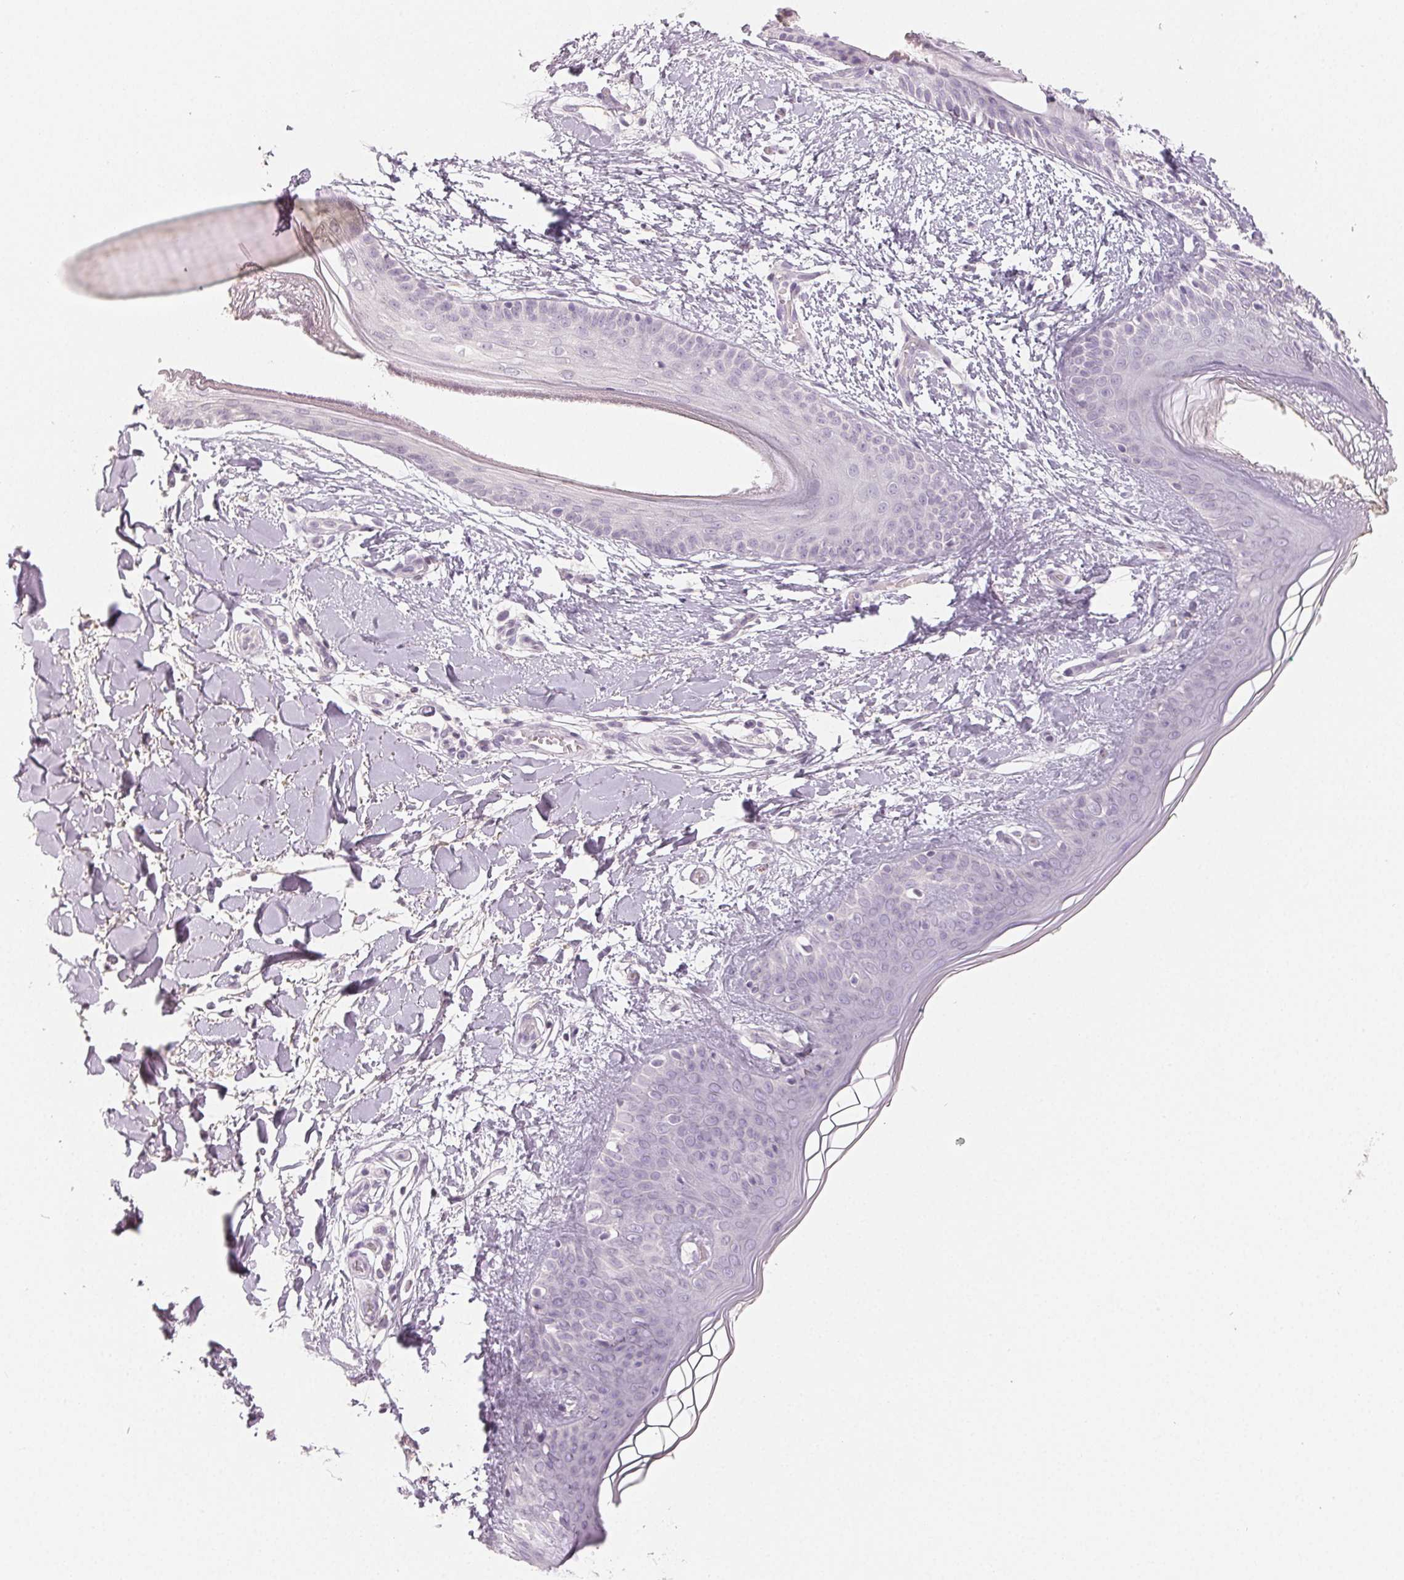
{"staining": {"intensity": "negative", "quantity": "none", "location": "none"}, "tissue": "skin", "cell_type": "Fibroblasts", "image_type": "normal", "snomed": [{"axis": "morphology", "description": "Normal tissue, NOS"}, {"axis": "topography", "description": "Skin"}], "caption": "An immunohistochemistry histopathology image of normal skin is shown. There is no staining in fibroblasts of skin.", "gene": "LVRN", "patient": {"sex": "female", "age": 34}}